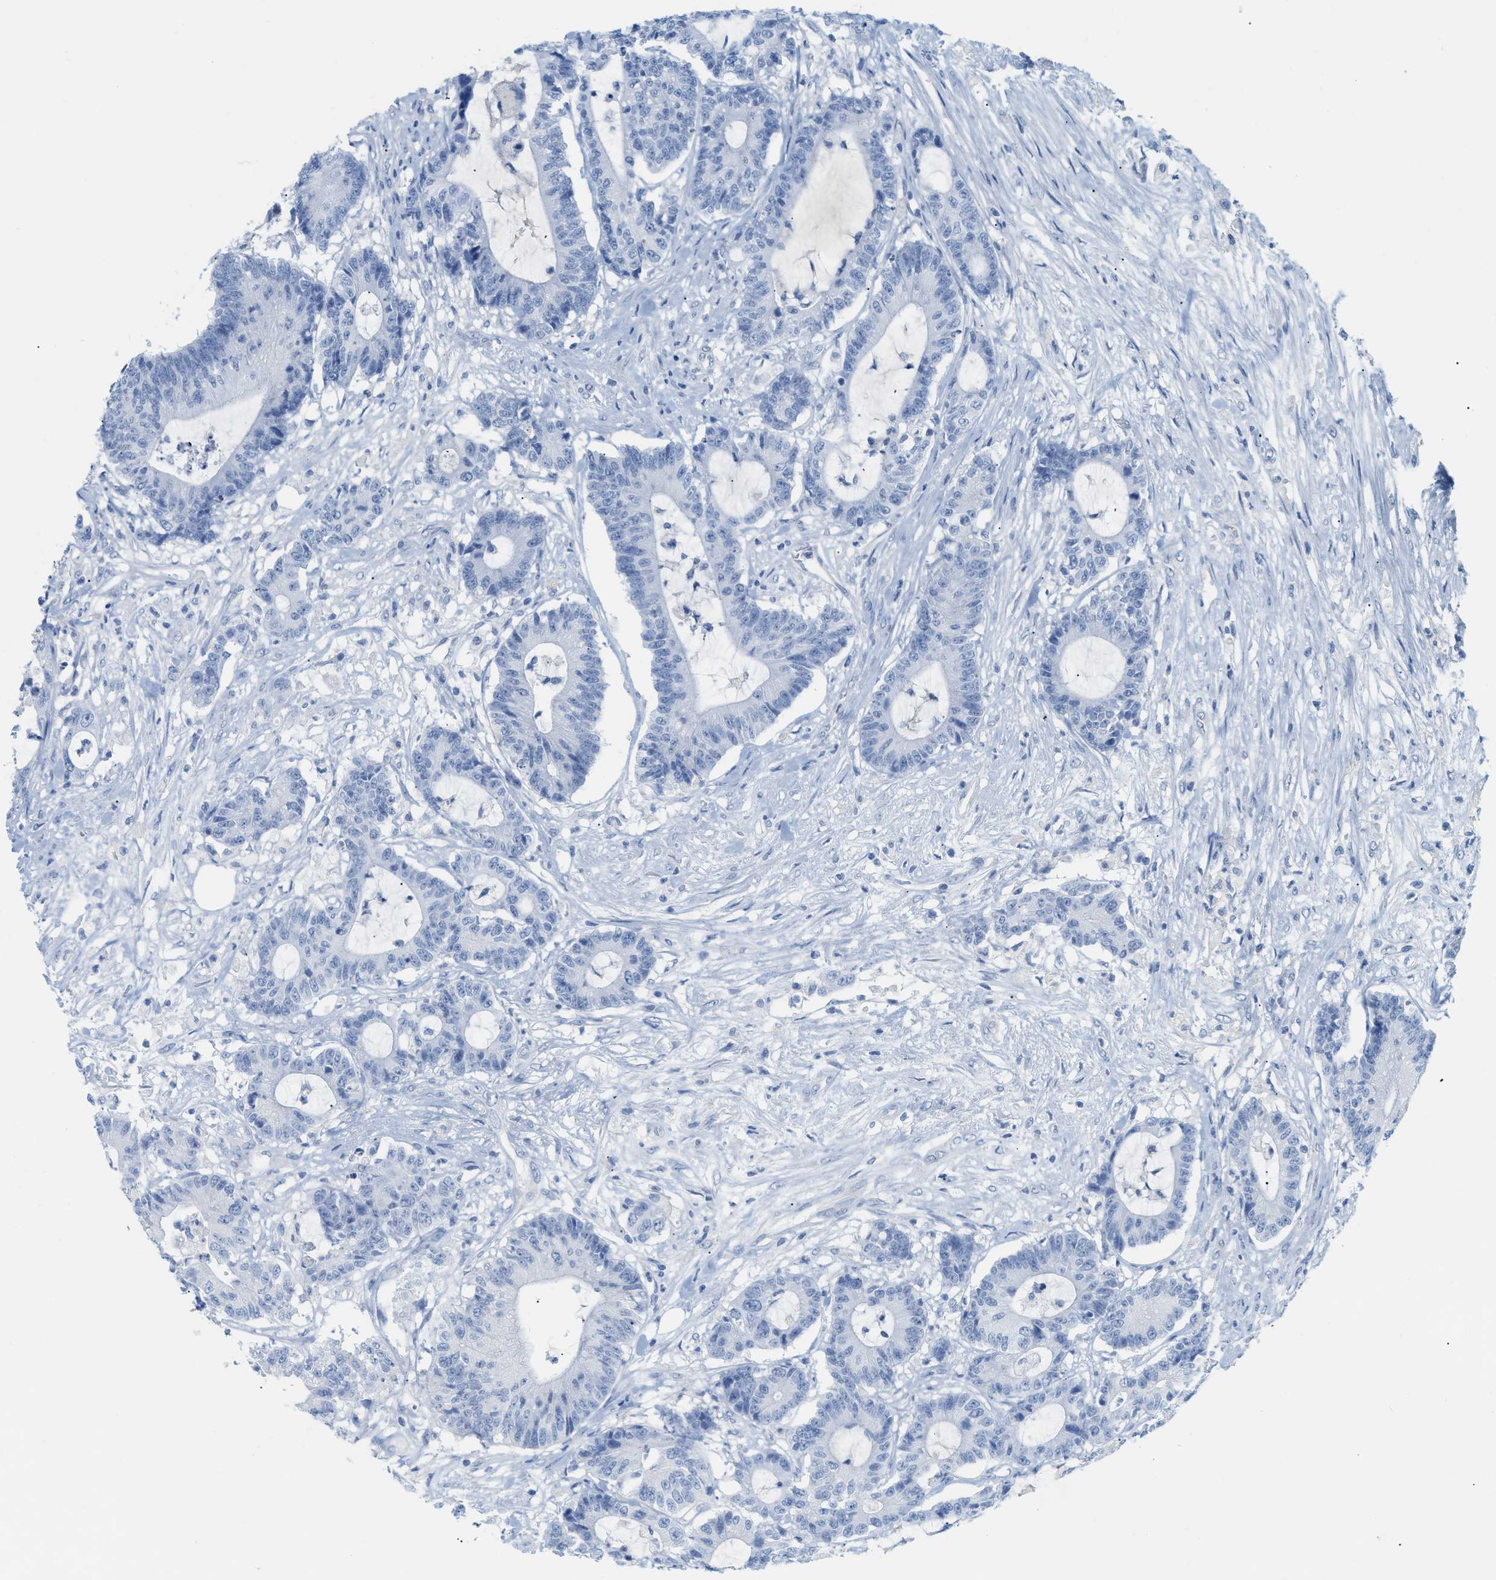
{"staining": {"intensity": "negative", "quantity": "none", "location": "none"}, "tissue": "colorectal cancer", "cell_type": "Tumor cells", "image_type": "cancer", "snomed": [{"axis": "morphology", "description": "Adenocarcinoma, NOS"}, {"axis": "topography", "description": "Colon"}], "caption": "The immunohistochemistry (IHC) micrograph has no significant positivity in tumor cells of colorectal cancer tissue. Brightfield microscopy of immunohistochemistry (IHC) stained with DAB (brown) and hematoxylin (blue), captured at high magnification.", "gene": "PAPPA", "patient": {"sex": "female", "age": 84}}